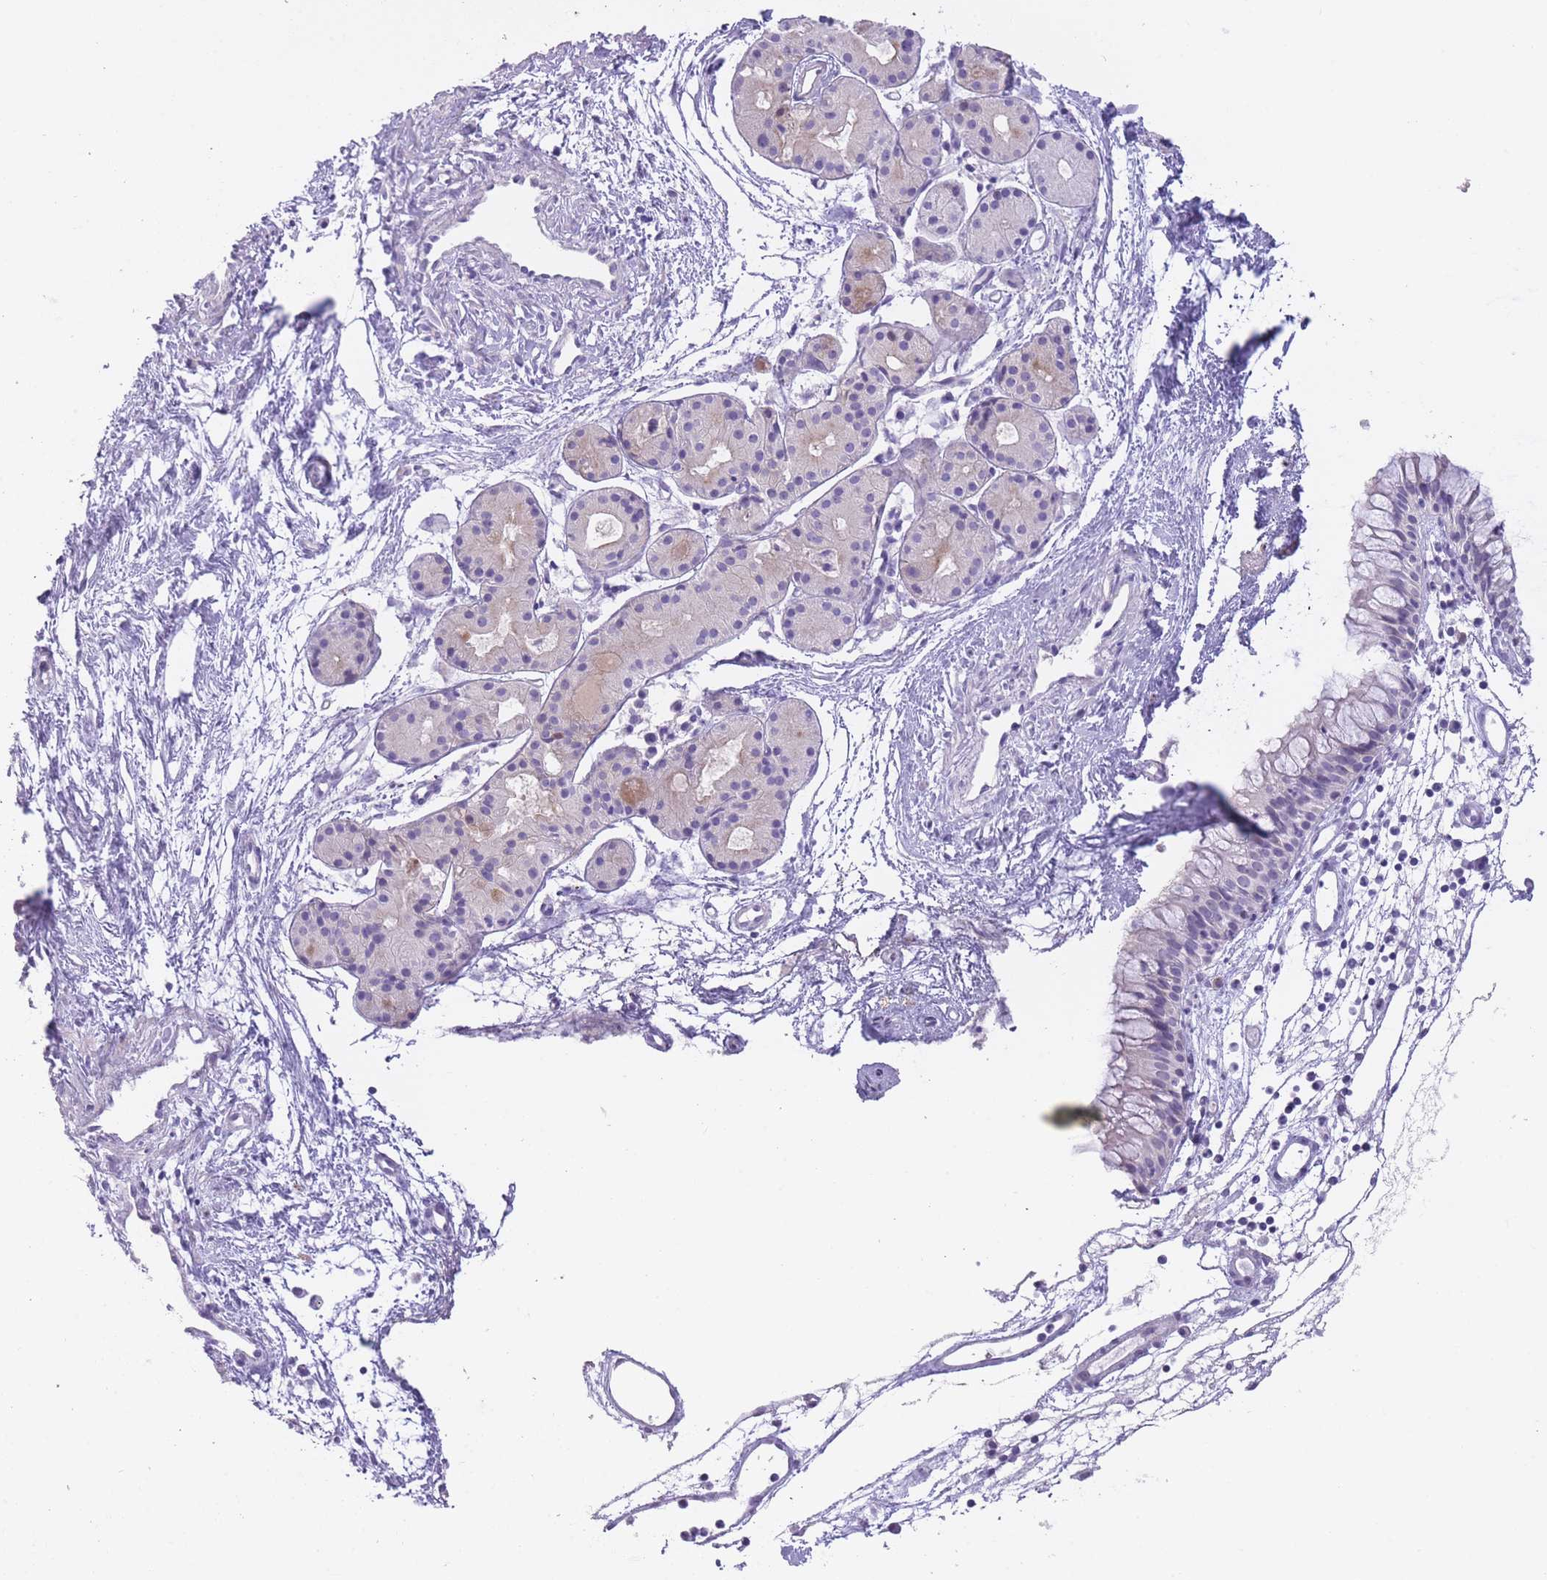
{"staining": {"intensity": "negative", "quantity": "none", "location": "none"}, "tissue": "nasopharynx", "cell_type": "Respiratory epithelial cells", "image_type": "normal", "snomed": [{"axis": "morphology", "description": "Normal tissue, NOS"}, {"axis": "topography", "description": "Nasopharynx"}], "caption": "DAB (3,3'-diaminobenzidine) immunohistochemical staining of normal nasopharynx shows no significant expression in respiratory epithelial cells.", "gene": "IMPG1", "patient": {"sex": "male", "age": 82}}